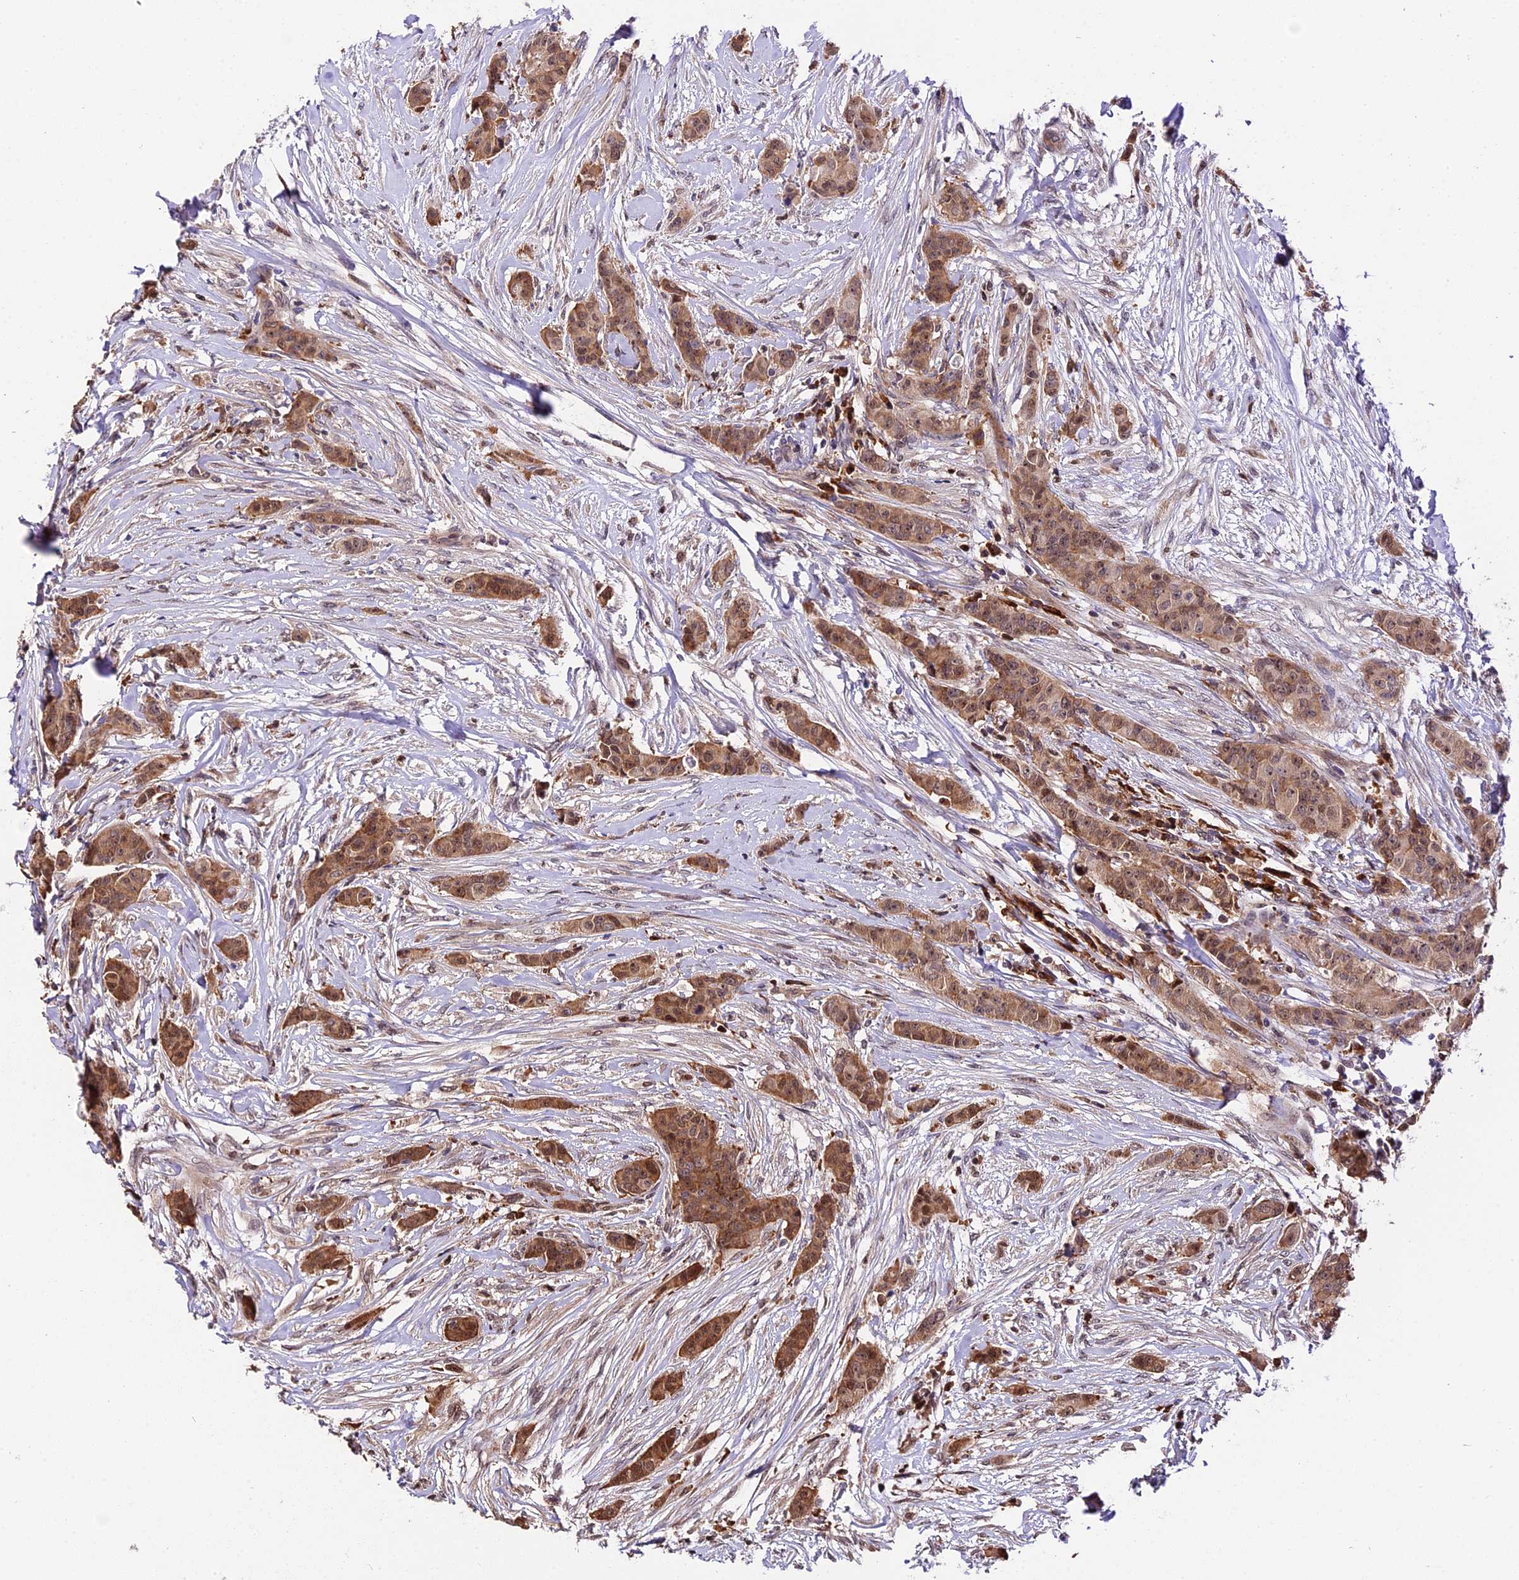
{"staining": {"intensity": "moderate", "quantity": ">75%", "location": "cytoplasmic/membranous,nuclear"}, "tissue": "breast cancer", "cell_type": "Tumor cells", "image_type": "cancer", "snomed": [{"axis": "morphology", "description": "Duct carcinoma"}, {"axis": "topography", "description": "Breast"}], "caption": "Immunohistochemistry image of neoplastic tissue: breast infiltrating ductal carcinoma stained using immunohistochemistry (IHC) displays medium levels of moderate protein expression localized specifically in the cytoplasmic/membranous and nuclear of tumor cells, appearing as a cytoplasmic/membranous and nuclear brown color.", "gene": "HERPUD1", "patient": {"sex": "female", "age": 40}}